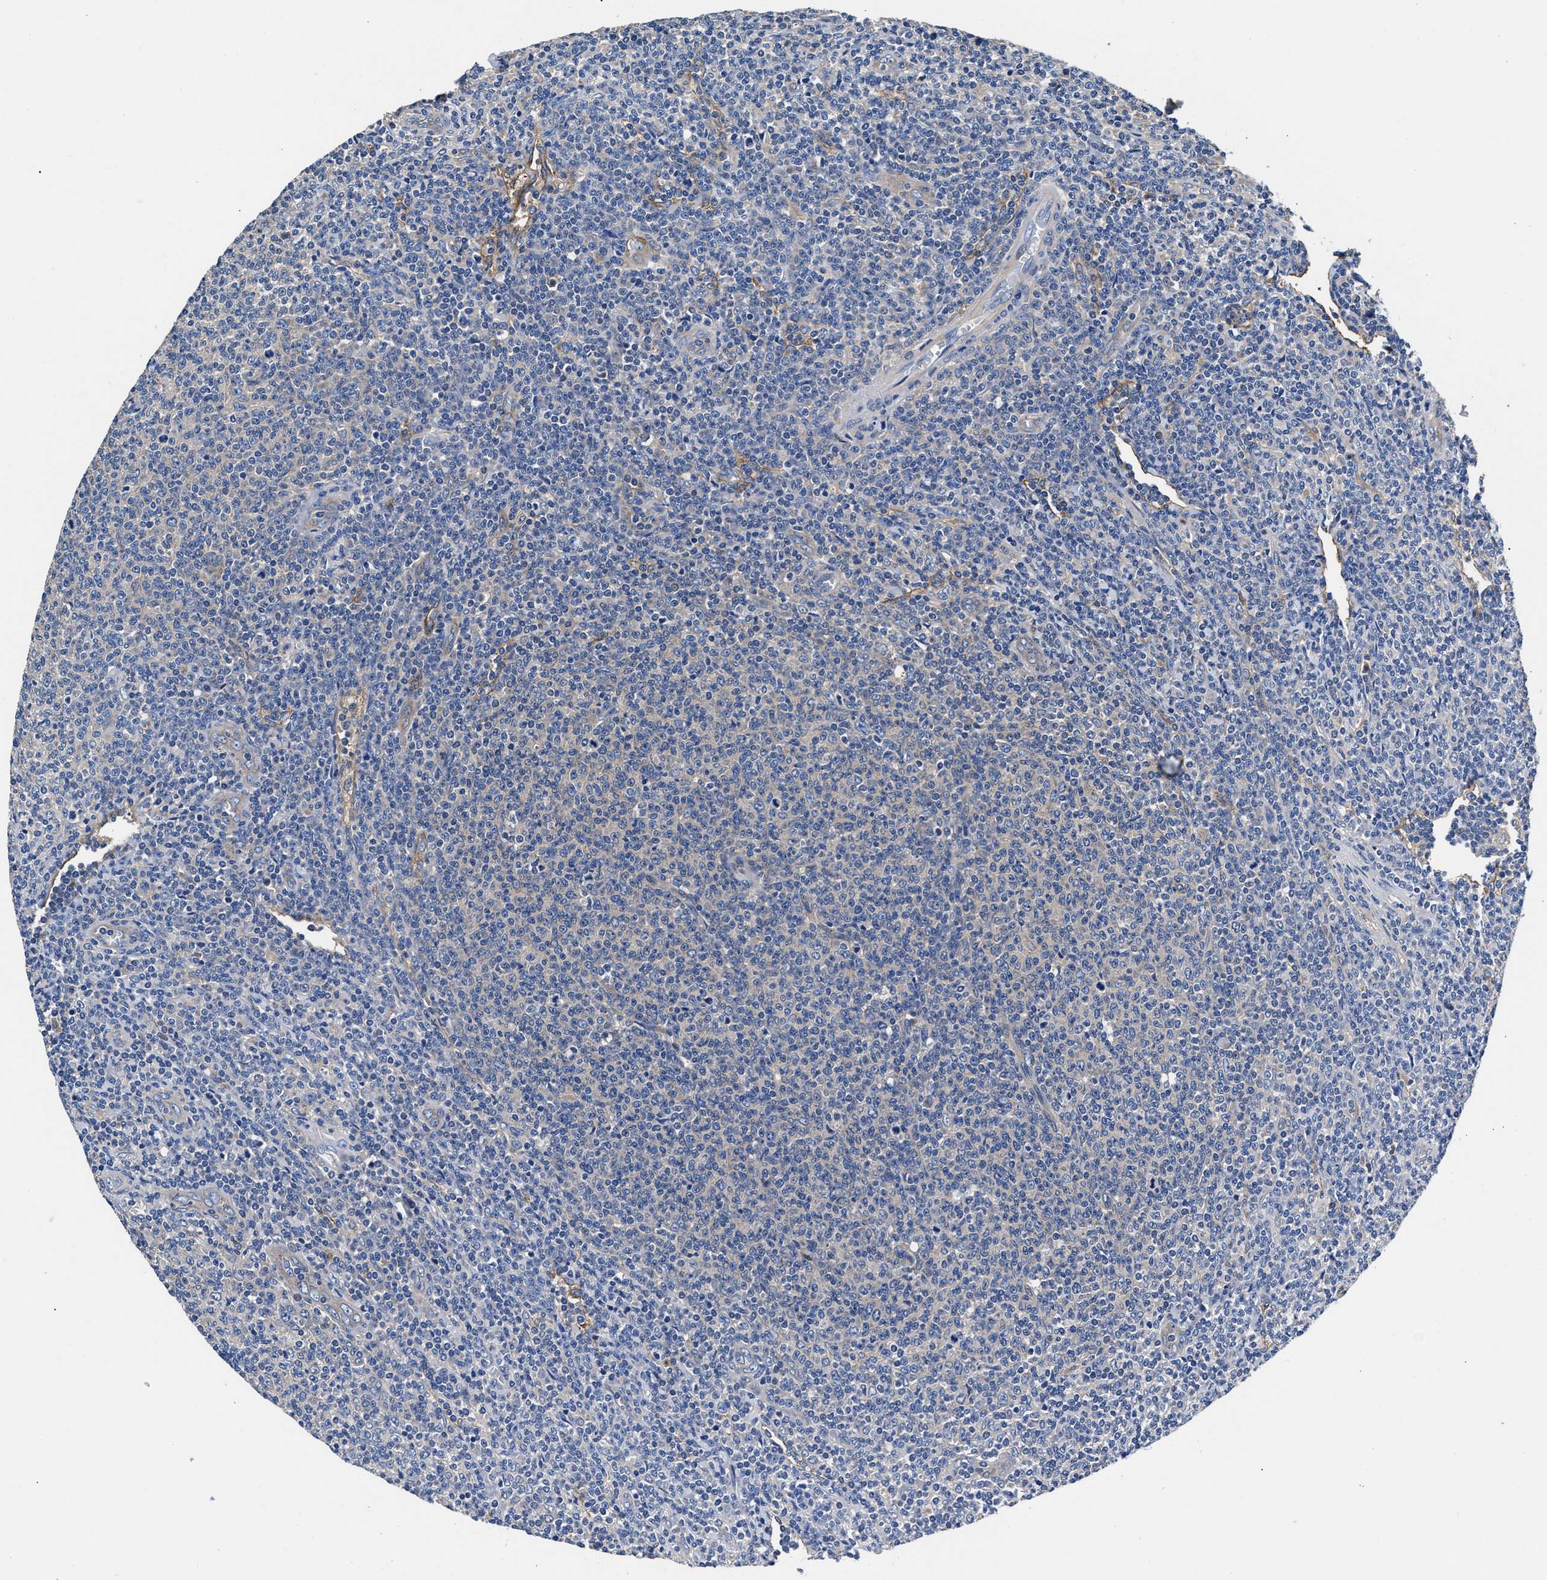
{"staining": {"intensity": "negative", "quantity": "none", "location": "none"}, "tissue": "lymphoma", "cell_type": "Tumor cells", "image_type": "cancer", "snomed": [{"axis": "morphology", "description": "Malignant lymphoma, non-Hodgkin's type, Low grade"}, {"axis": "topography", "description": "Lymph node"}], "caption": "Lymphoma was stained to show a protein in brown. There is no significant staining in tumor cells.", "gene": "SH3GL1", "patient": {"sex": "male", "age": 66}}